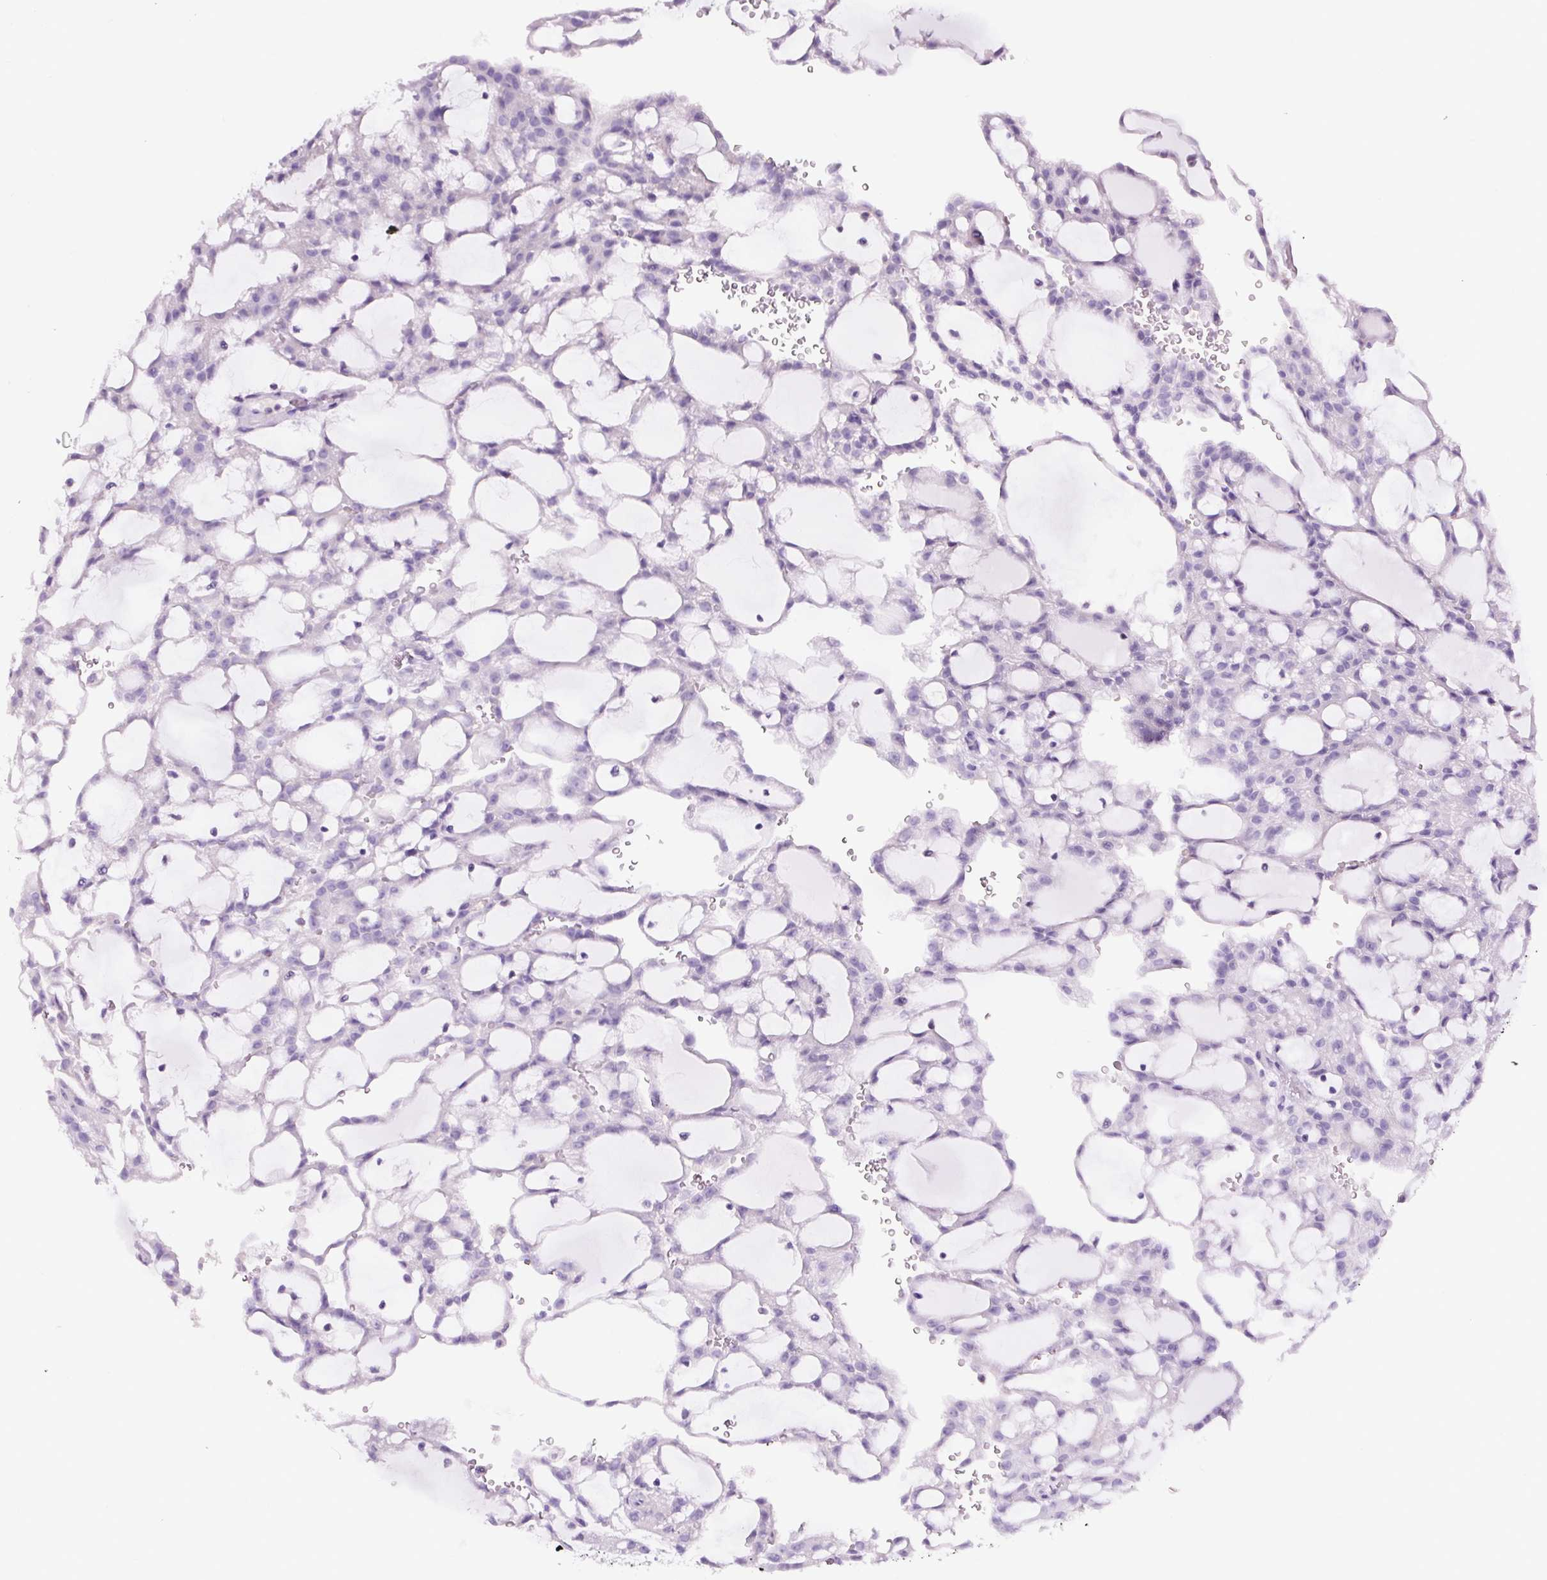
{"staining": {"intensity": "negative", "quantity": "none", "location": "none"}, "tissue": "renal cancer", "cell_type": "Tumor cells", "image_type": "cancer", "snomed": [{"axis": "morphology", "description": "Adenocarcinoma, NOS"}, {"axis": "topography", "description": "Kidney"}], "caption": "The image exhibits no staining of tumor cells in adenocarcinoma (renal). (DAB (3,3'-diaminobenzidine) immunohistochemistry (IHC) visualized using brightfield microscopy, high magnification).", "gene": "RNF212B", "patient": {"sex": "male", "age": 63}}